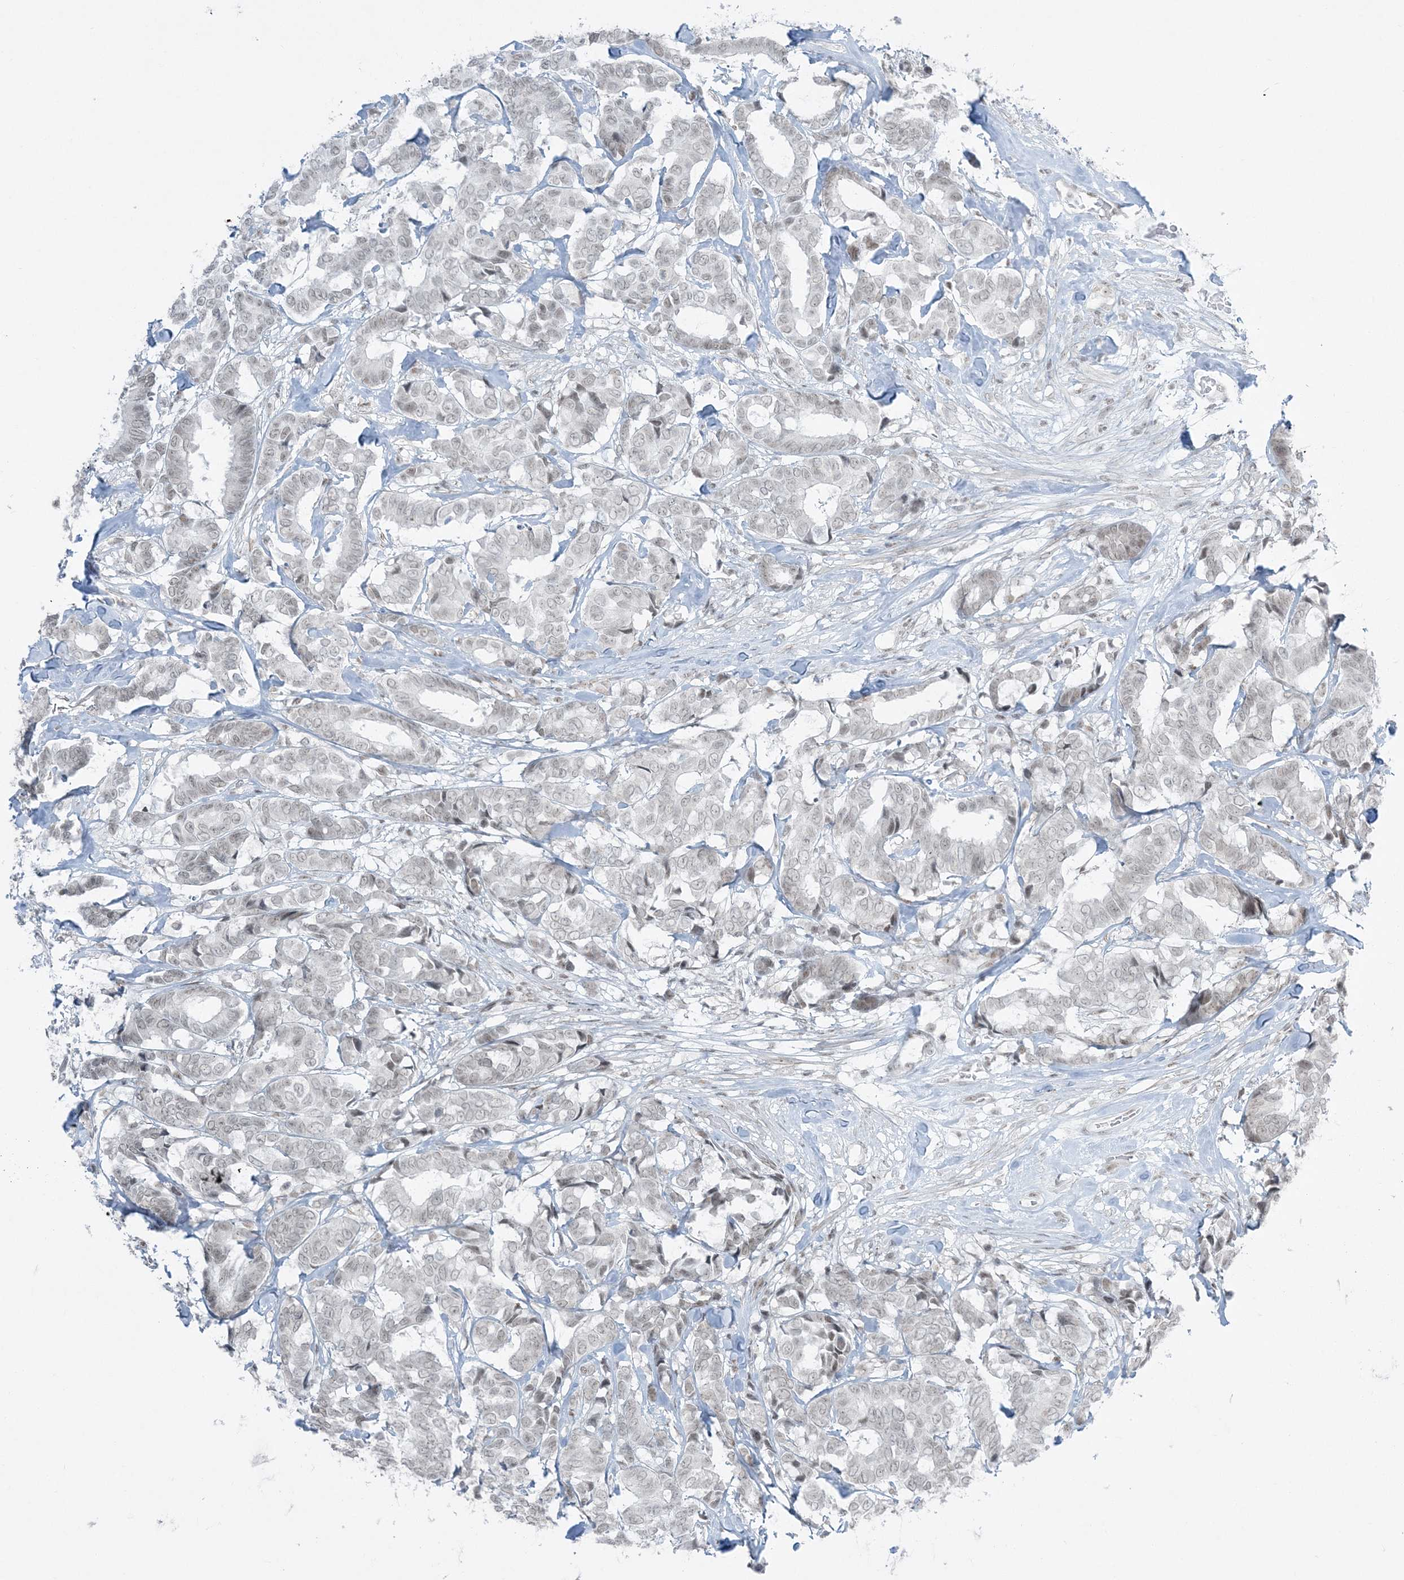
{"staining": {"intensity": "weak", "quantity": "<25%", "location": "nuclear"}, "tissue": "breast cancer", "cell_type": "Tumor cells", "image_type": "cancer", "snomed": [{"axis": "morphology", "description": "Duct carcinoma"}, {"axis": "topography", "description": "Breast"}], "caption": "IHC histopathology image of infiltrating ductal carcinoma (breast) stained for a protein (brown), which reveals no positivity in tumor cells. (Stains: DAB (3,3'-diaminobenzidine) IHC with hematoxylin counter stain, Microscopy: brightfield microscopy at high magnification).", "gene": "ZNF787", "patient": {"sex": "female", "age": 87}}